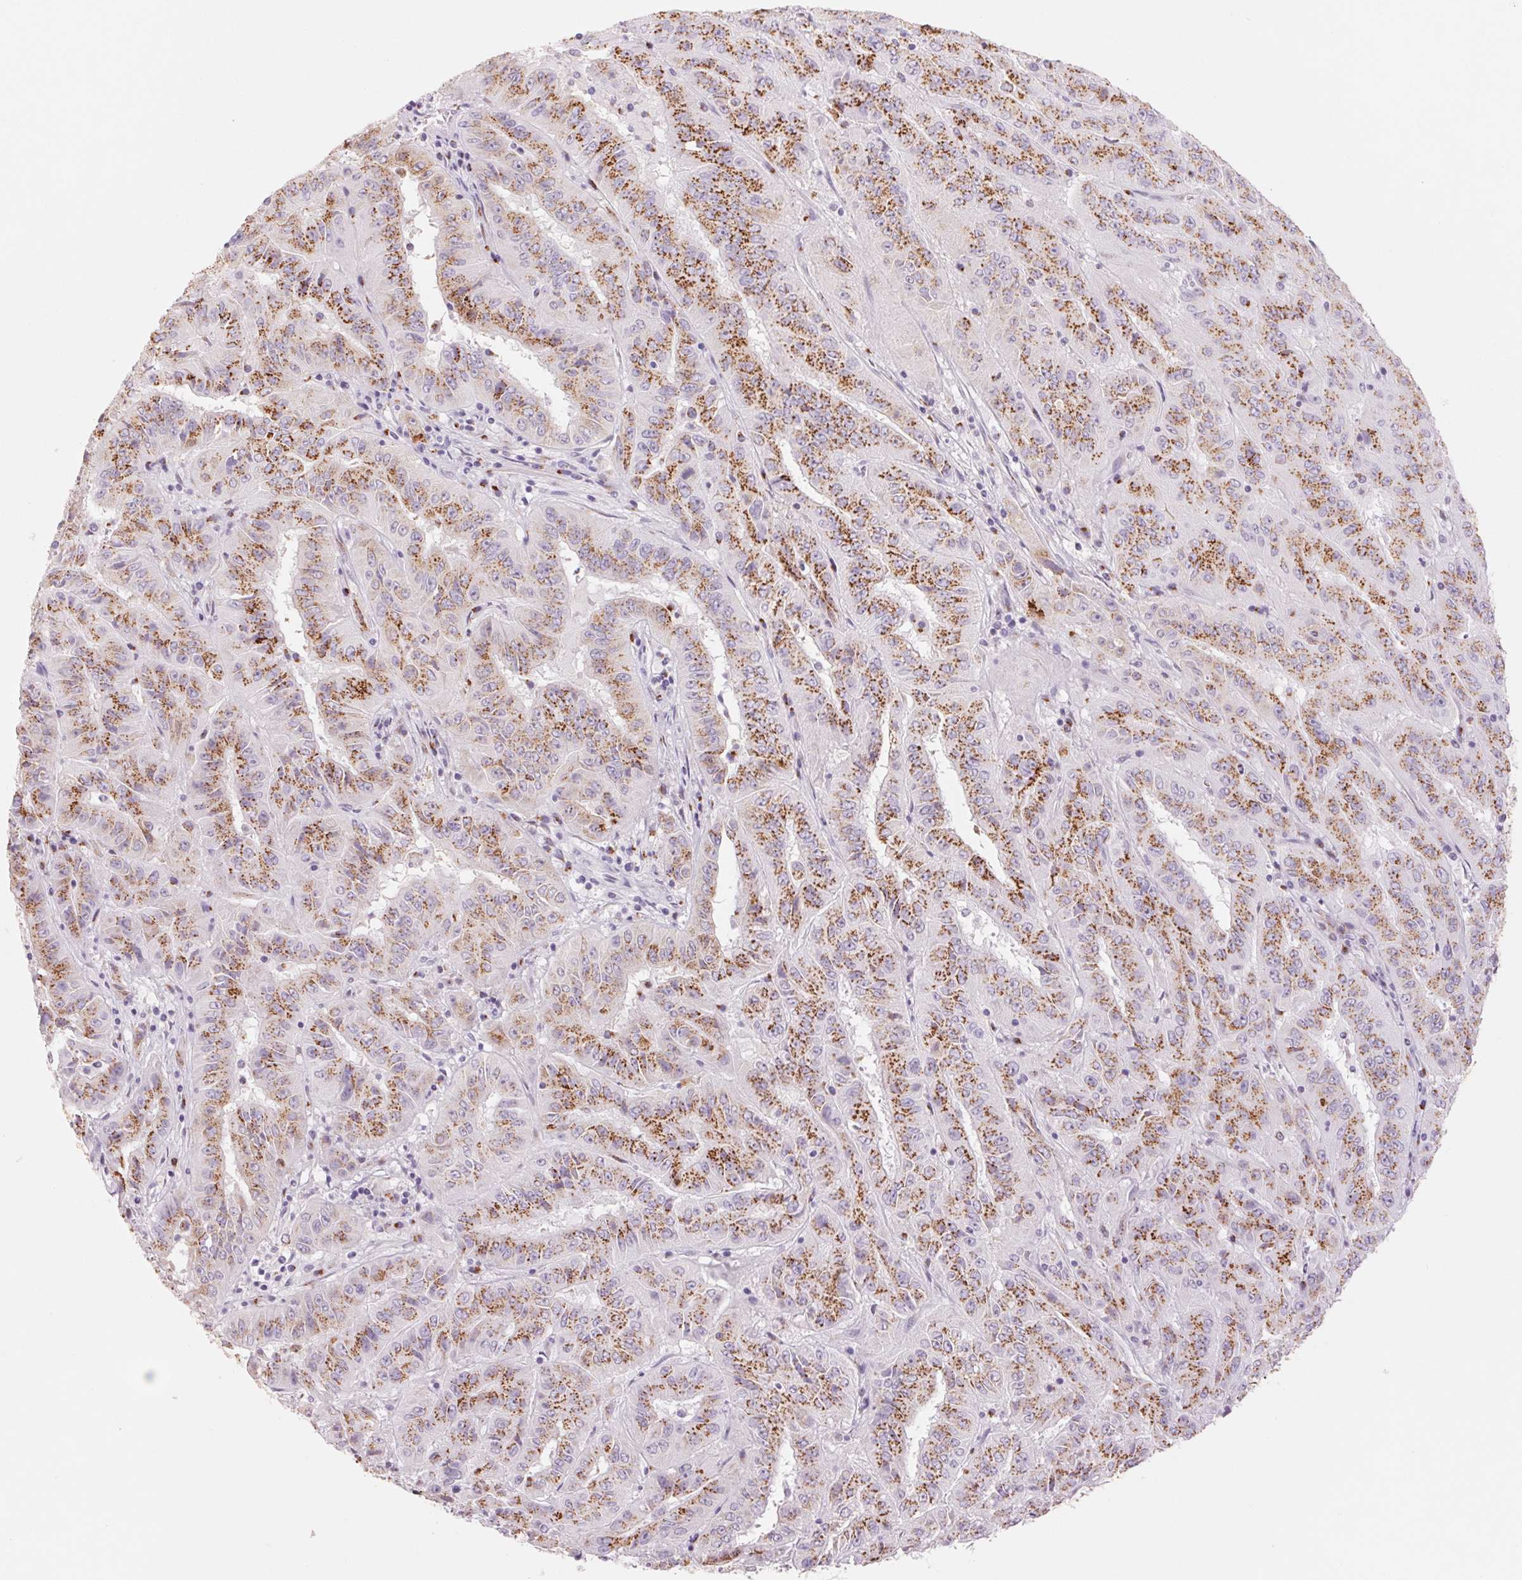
{"staining": {"intensity": "moderate", "quantity": ">75%", "location": "cytoplasmic/membranous"}, "tissue": "pancreatic cancer", "cell_type": "Tumor cells", "image_type": "cancer", "snomed": [{"axis": "morphology", "description": "Adenocarcinoma, NOS"}, {"axis": "topography", "description": "Pancreas"}], "caption": "This image shows IHC staining of pancreatic cancer (adenocarcinoma), with medium moderate cytoplasmic/membranous positivity in about >75% of tumor cells.", "gene": "GALNT7", "patient": {"sex": "male", "age": 63}}